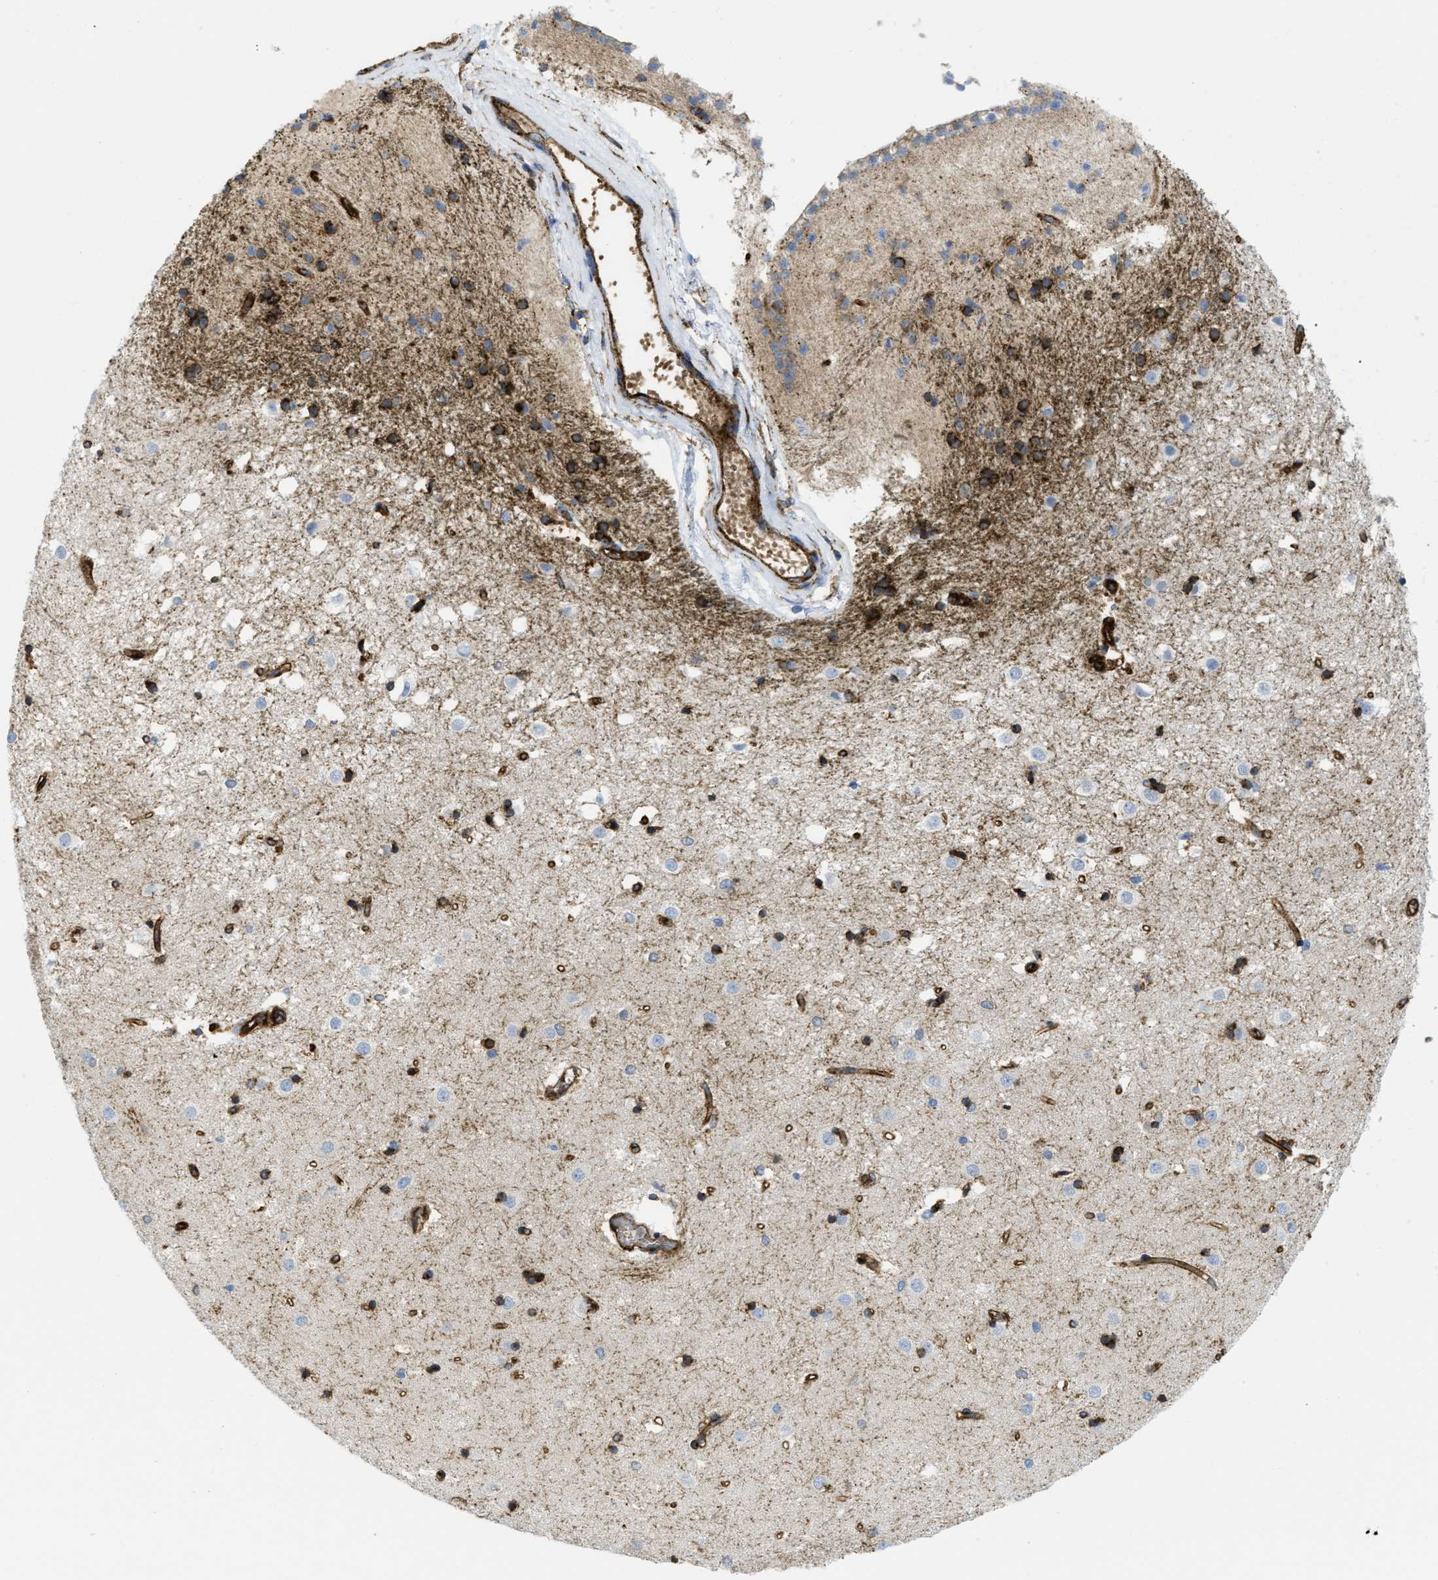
{"staining": {"intensity": "strong", "quantity": "25%-75%", "location": "cytoplasmic/membranous"}, "tissue": "caudate", "cell_type": "Glial cells", "image_type": "normal", "snomed": [{"axis": "morphology", "description": "Normal tissue, NOS"}, {"axis": "topography", "description": "Lateral ventricle wall"}], "caption": "Immunohistochemistry of normal human caudate demonstrates high levels of strong cytoplasmic/membranous staining in about 25%-75% of glial cells. (DAB (3,3'-diaminobenzidine) IHC with brightfield microscopy, high magnification).", "gene": "HIP1", "patient": {"sex": "male", "age": 45}}